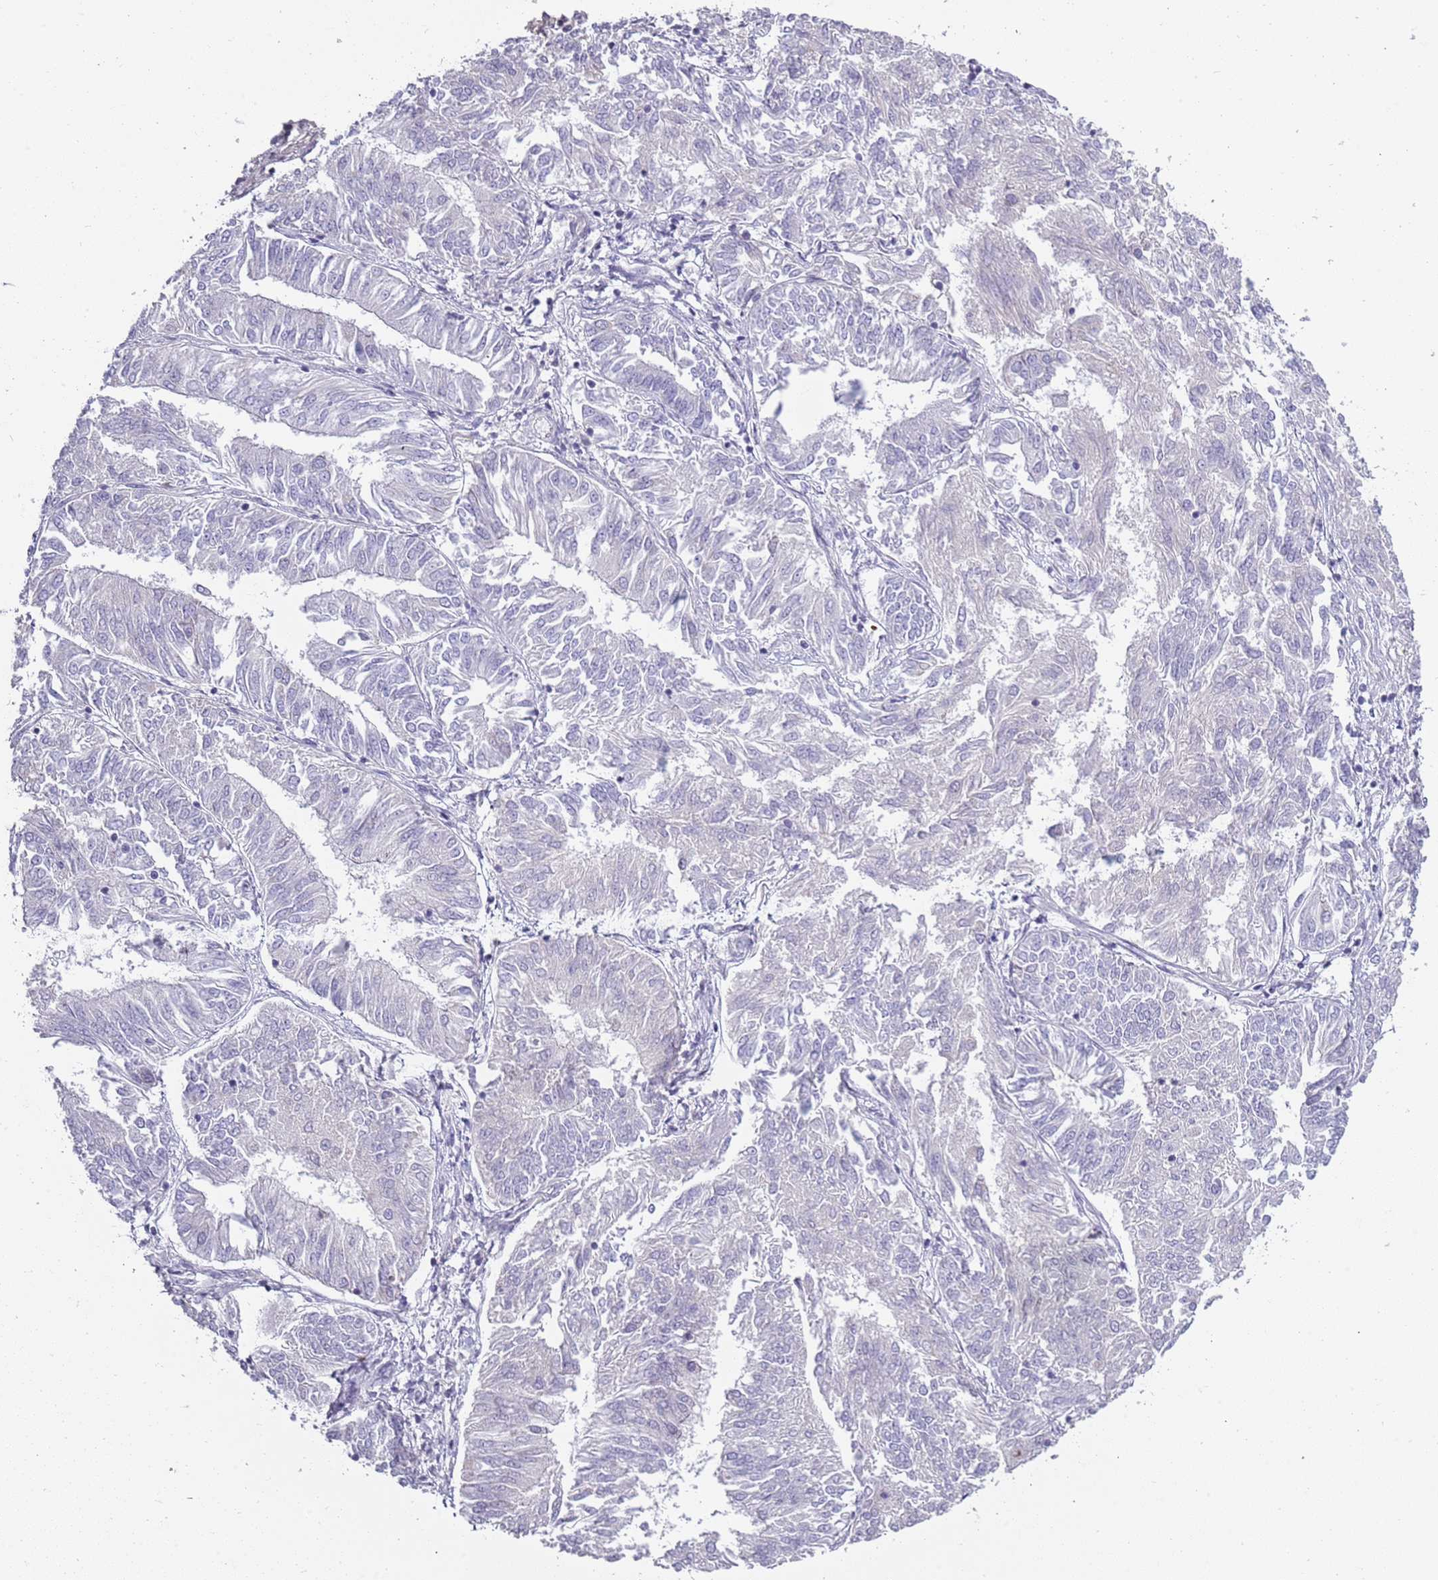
{"staining": {"intensity": "negative", "quantity": "none", "location": "none"}, "tissue": "endometrial cancer", "cell_type": "Tumor cells", "image_type": "cancer", "snomed": [{"axis": "morphology", "description": "Adenocarcinoma, NOS"}, {"axis": "topography", "description": "Endometrium"}], "caption": "Immunohistochemical staining of human endometrial cancer (adenocarcinoma) displays no significant expression in tumor cells.", "gene": "TNFRSF6B", "patient": {"sex": "female", "age": 58}}